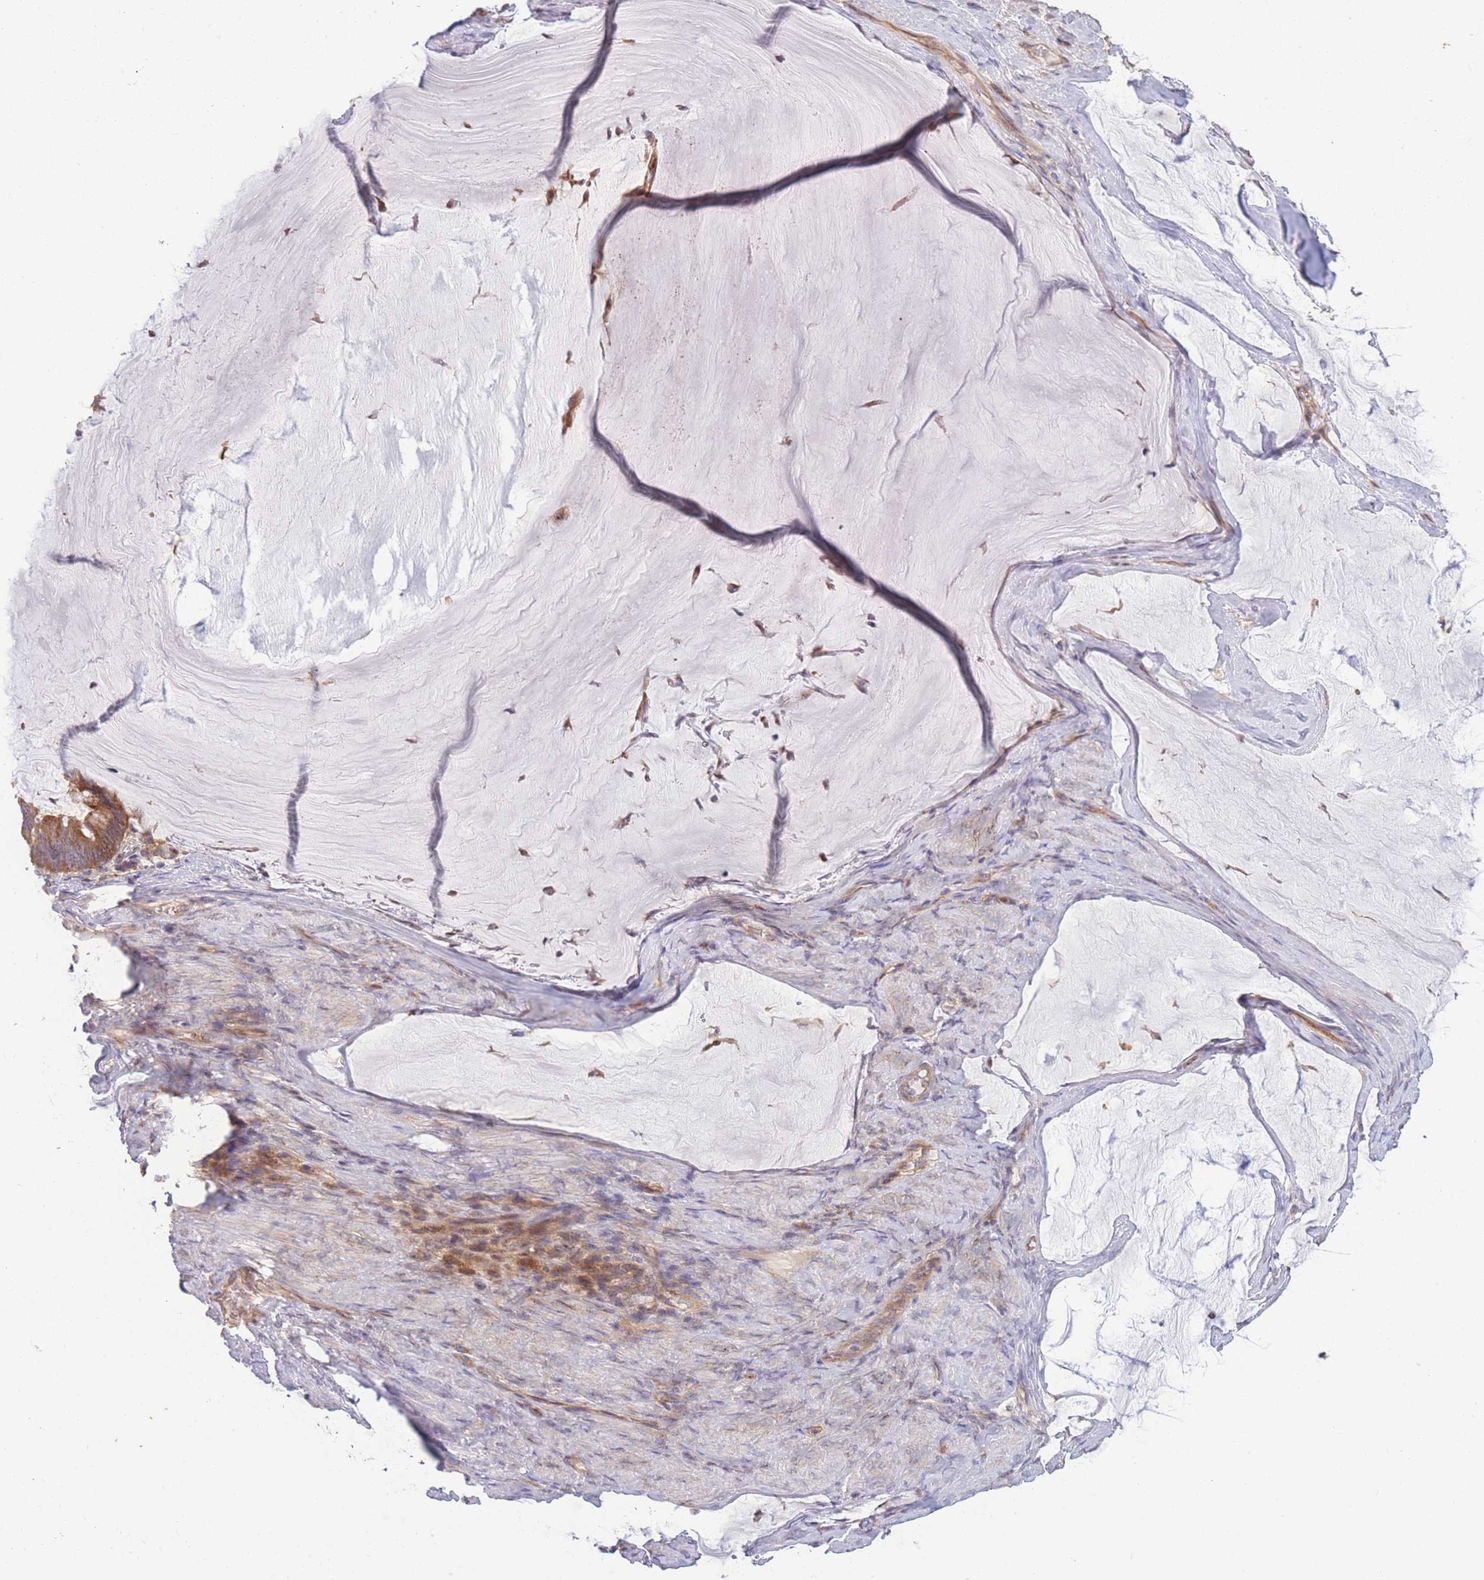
{"staining": {"intensity": "moderate", "quantity": ">75%", "location": "cytoplasmic/membranous"}, "tissue": "ovarian cancer", "cell_type": "Tumor cells", "image_type": "cancer", "snomed": [{"axis": "morphology", "description": "Cystadenocarcinoma, mucinous, NOS"}, {"axis": "topography", "description": "Ovary"}], "caption": "Immunohistochemistry of human mucinous cystadenocarcinoma (ovarian) demonstrates medium levels of moderate cytoplasmic/membranous positivity in about >75% of tumor cells. Using DAB (brown) and hematoxylin (blue) stains, captured at high magnification using brightfield microscopy.", "gene": "STEAP3", "patient": {"sex": "female", "age": 61}}